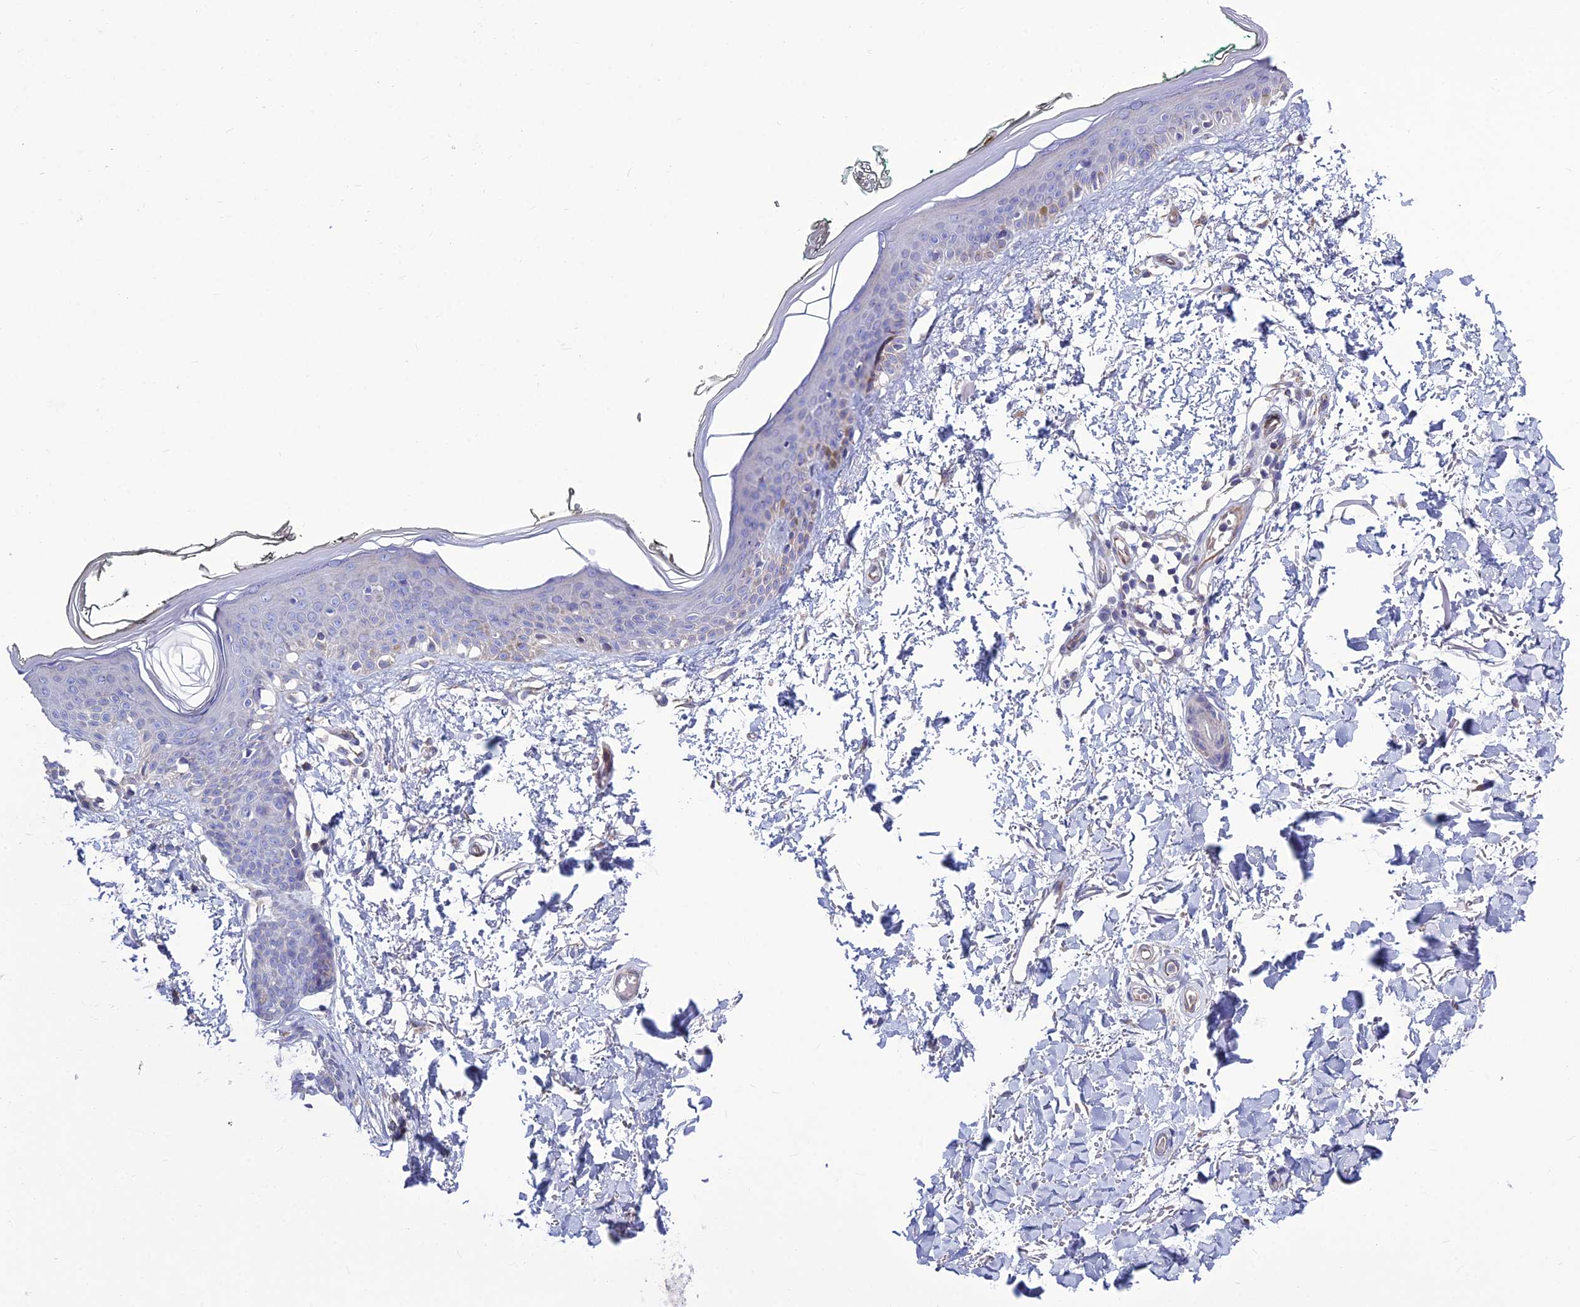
{"staining": {"intensity": "negative", "quantity": "none", "location": "none"}, "tissue": "skin", "cell_type": "Fibroblasts", "image_type": "normal", "snomed": [{"axis": "morphology", "description": "Normal tissue, NOS"}, {"axis": "topography", "description": "Skin"}], "caption": "Fibroblasts are negative for brown protein staining in benign skin. Brightfield microscopy of immunohistochemistry stained with DAB (3,3'-diaminobenzidine) (brown) and hematoxylin (blue), captured at high magnification.", "gene": "BHMT2", "patient": {"sex": "male", "age": 62}}